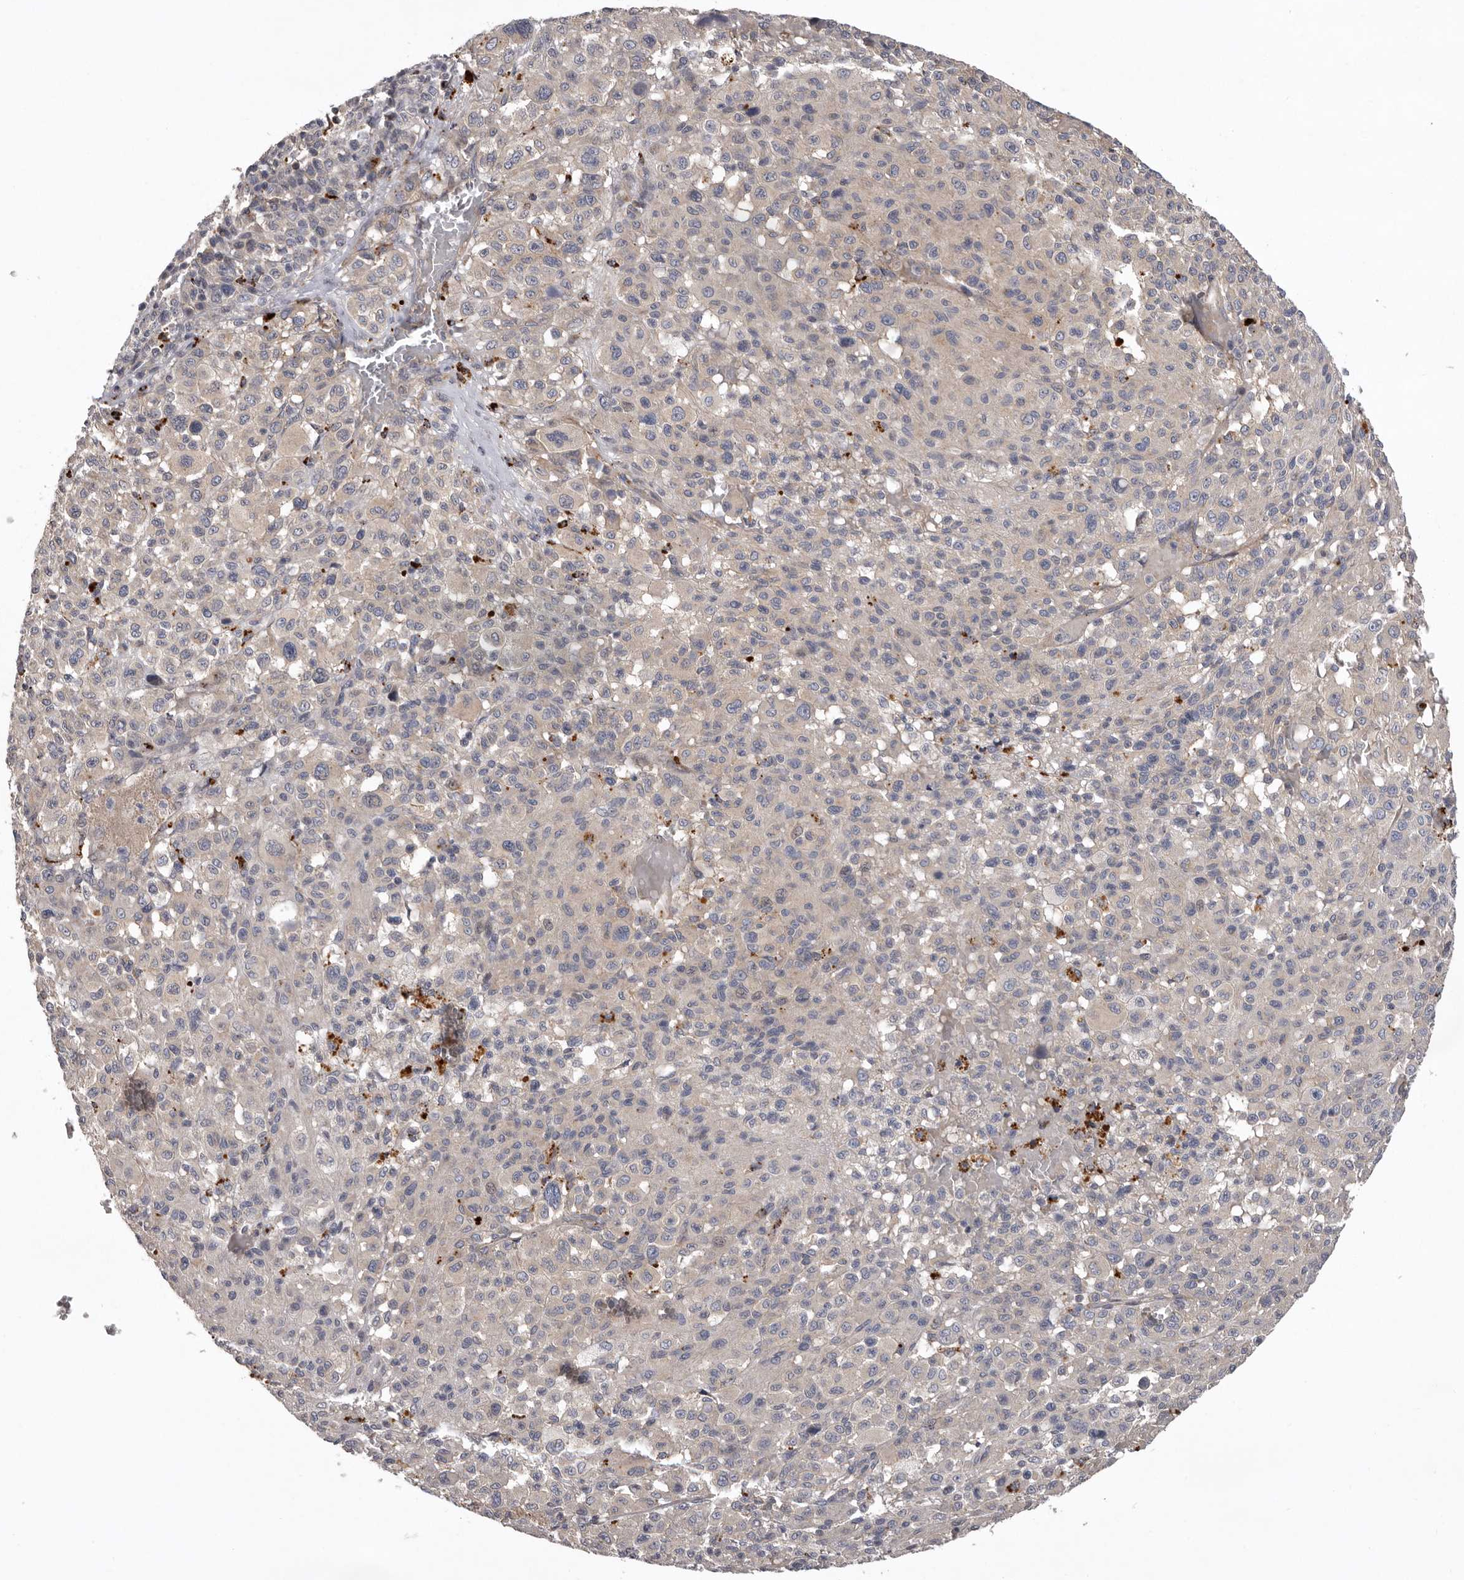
{"staining": {"intensity": "negative", "quantity": "none", "location": "none"}, "tissue": "melanoma", "cell_type": "Tumor cells", "image_type": "cancer", "snomed": [{"axis": "morphology", "description": "Malignant melanoma, Metastatic site"}, {"axis": "topography", "description": "Skin"}], "caption": "High magnification brightfield microscopy of melanoma stained with DAB (brown) and counterstained with hematoxylin (blue): tumor cells show no significant staining.", "gene": "WDR47", "patient": {"sex": "female", "age": 74}}